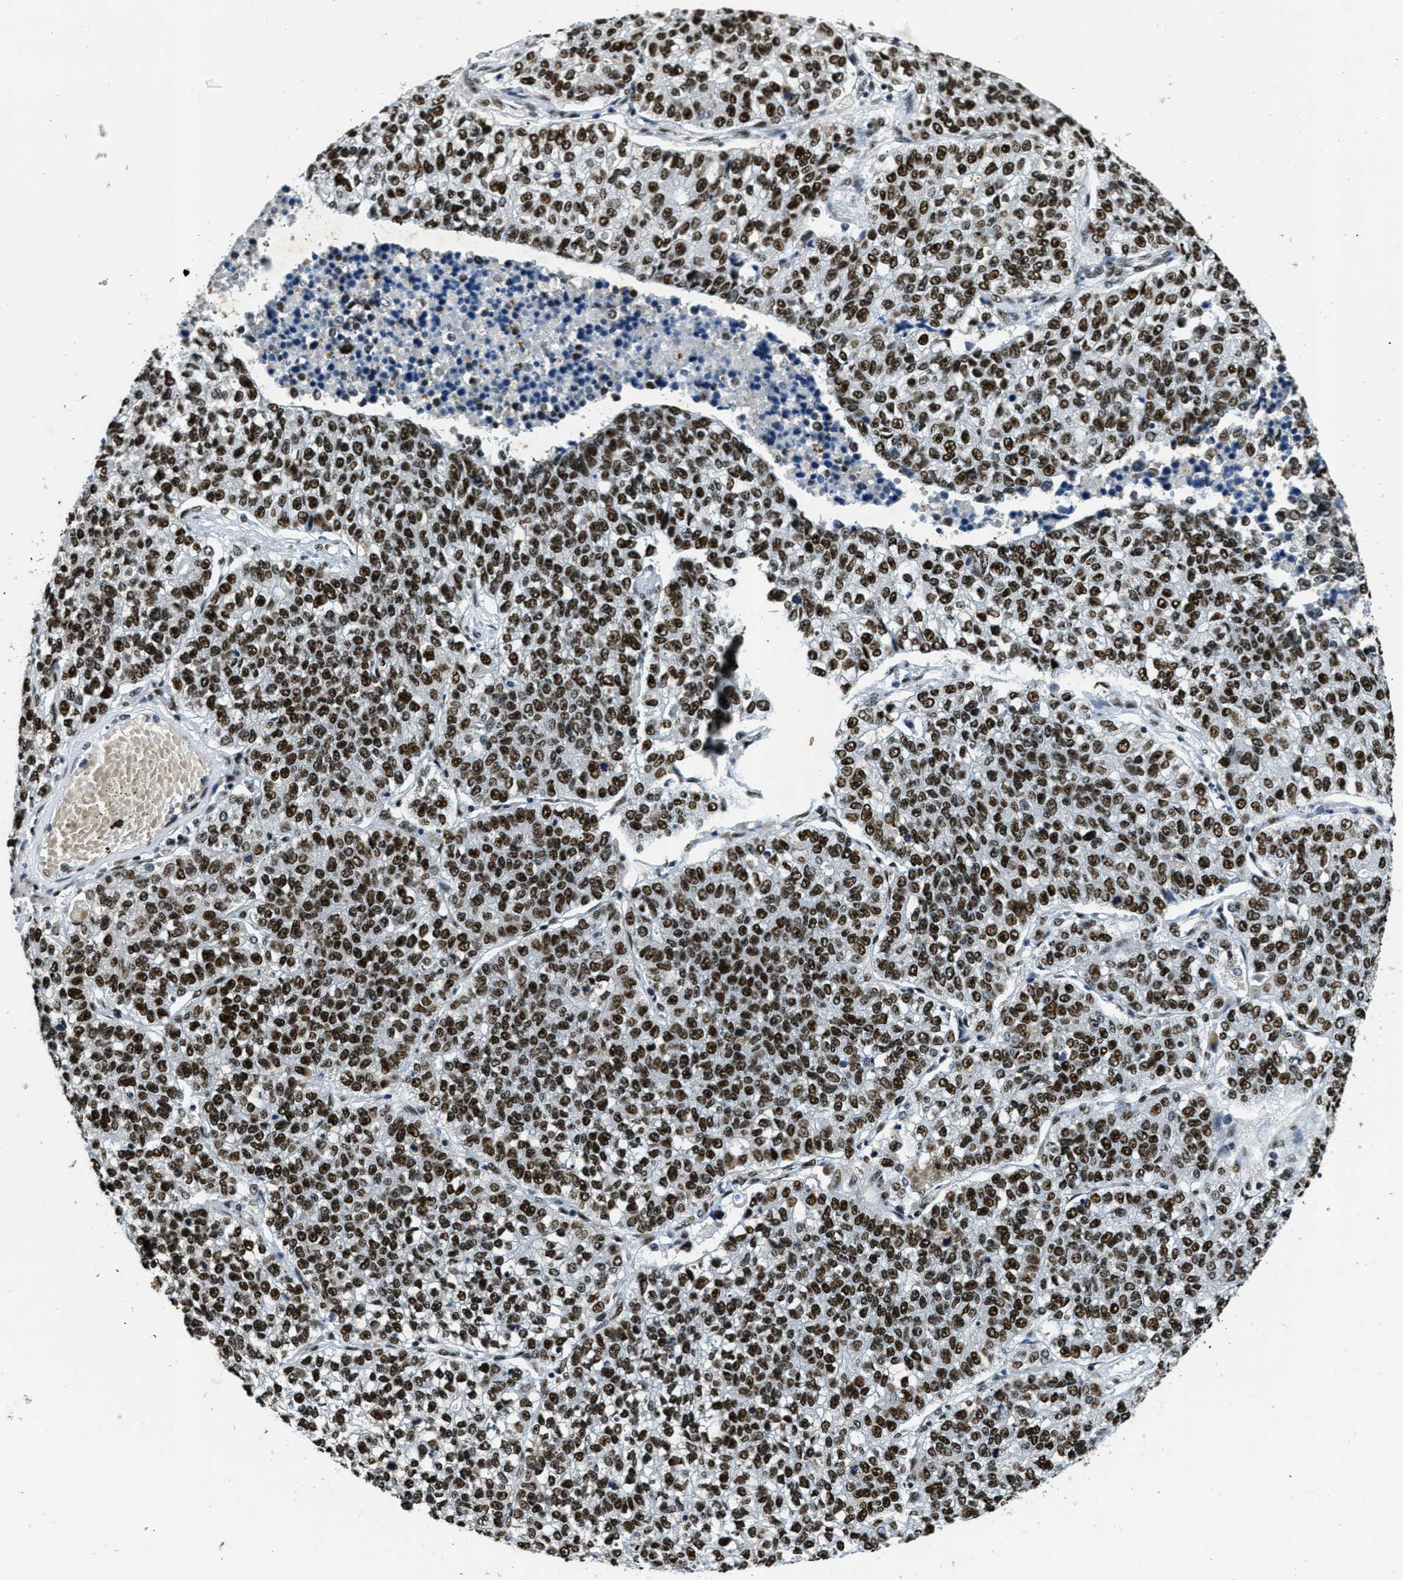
{"staining": {"intensity": "strong", "quantity": ">75%", "location": "nuclear"}, "tissue": "lung cancer", "cell_type": "Tumor cells", "image_type": "cancer", "snomed": [{"axis": "morphology", "description": "Adenocarcinoma, NOS"}, {"axis": "topography", "description": "Lung"}], "caption": "Lung cancer (adenocarcinoma) stained with a brown dye demonstrates strong nuclear positive staining in about >75% of tumor cells.", "gene": "SSB", "patient": {"sex": "male", "age": 49}}